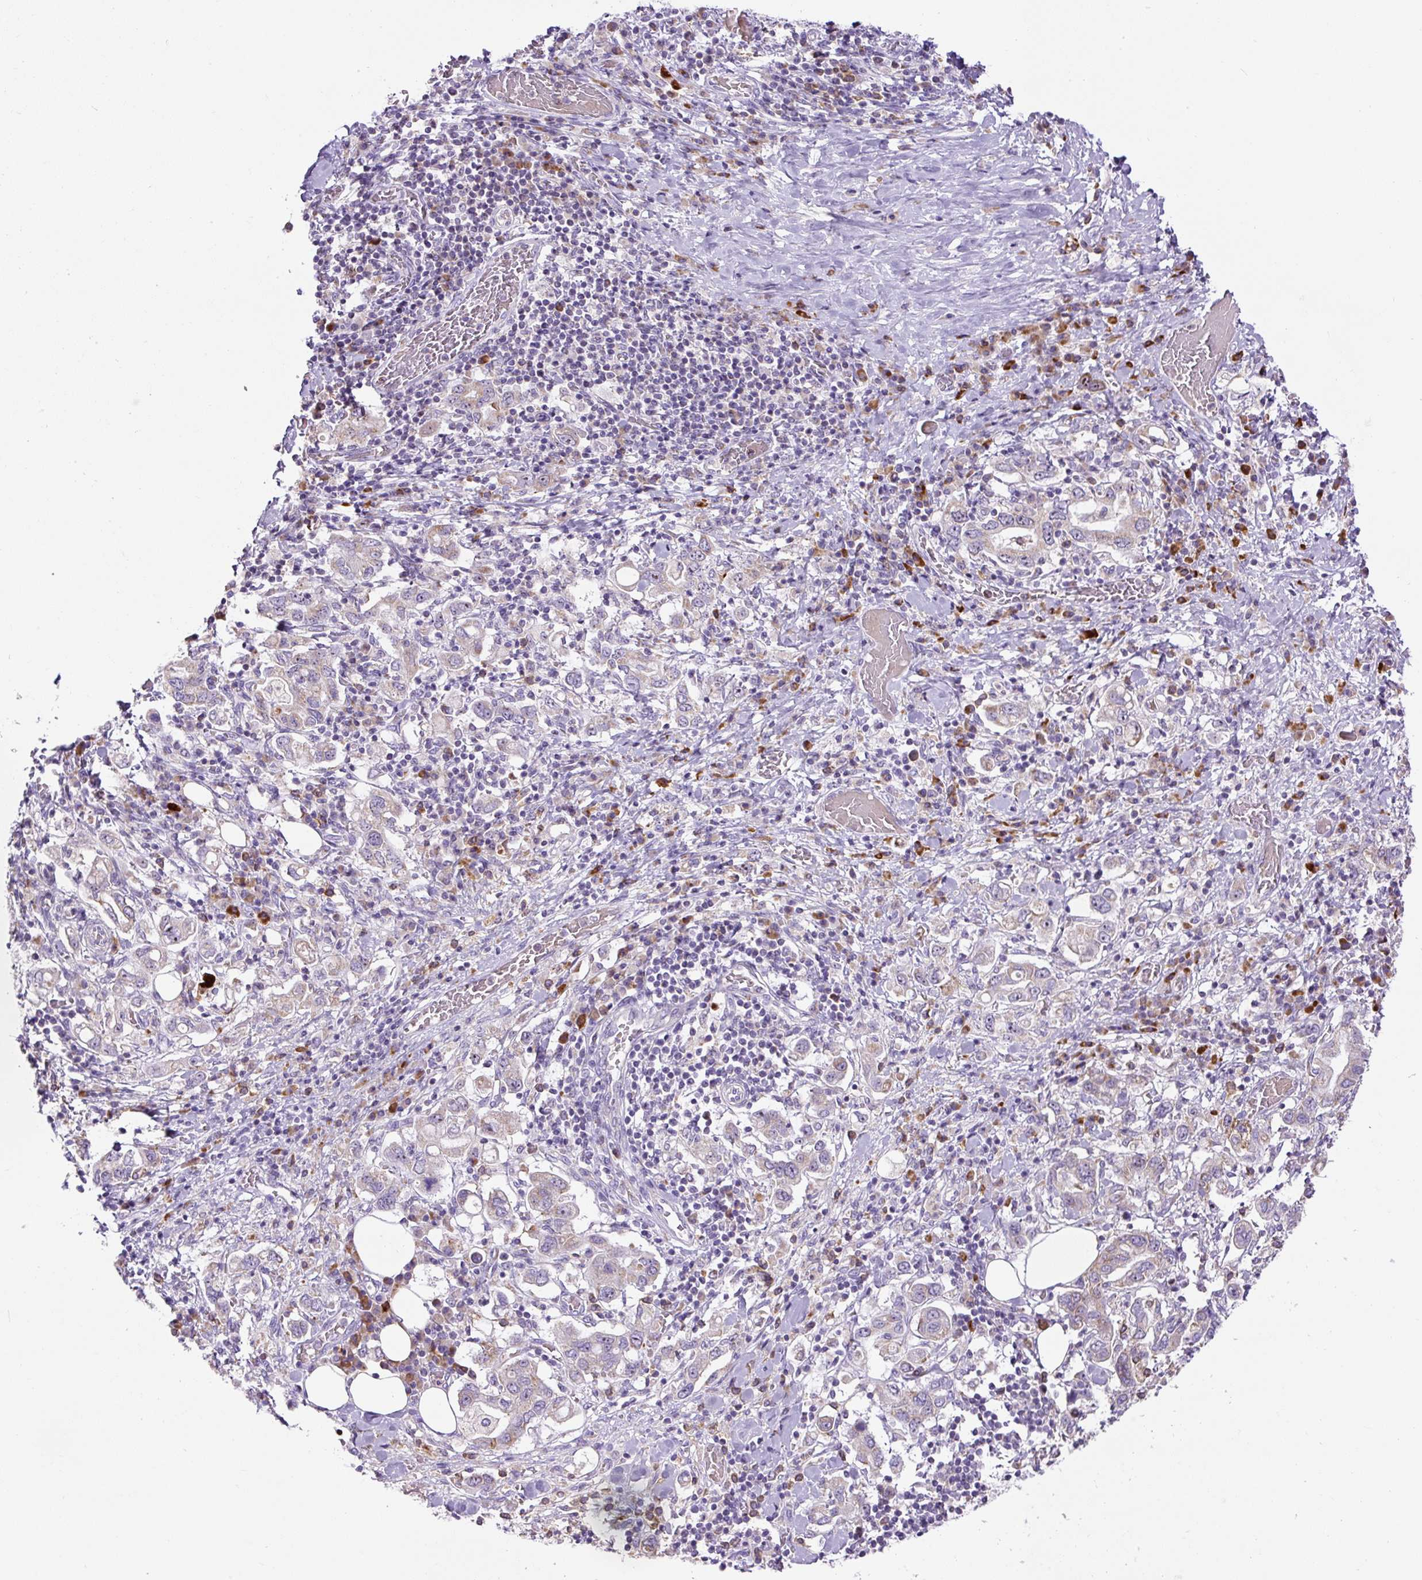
{"staining": {"intensity": "weak", "quantity": "25%-75%", "location": "cytoplasmic/membranous"}, "tissue": "stomach cancer", "cell_type": "Tumor cells", "image_type": "cancer", "snomed": [{"axis": "morphology", "description": "Adenocarcinoma, NOS"}, {"axis": "topography", "description": "Stomach, upper"}, {"axis": "topography", "description": "Stomach"}], "caption": "DAB (3,3'-diaminobenzidine) immunohistochemical staining of adenocarcinoma (stomach) shows weak cytoplasmic/membranous protein positivity in about 25%-75% of tumor cells.", "gene": "ZNF596", "patient": {"sex": "male", "age": 62}}